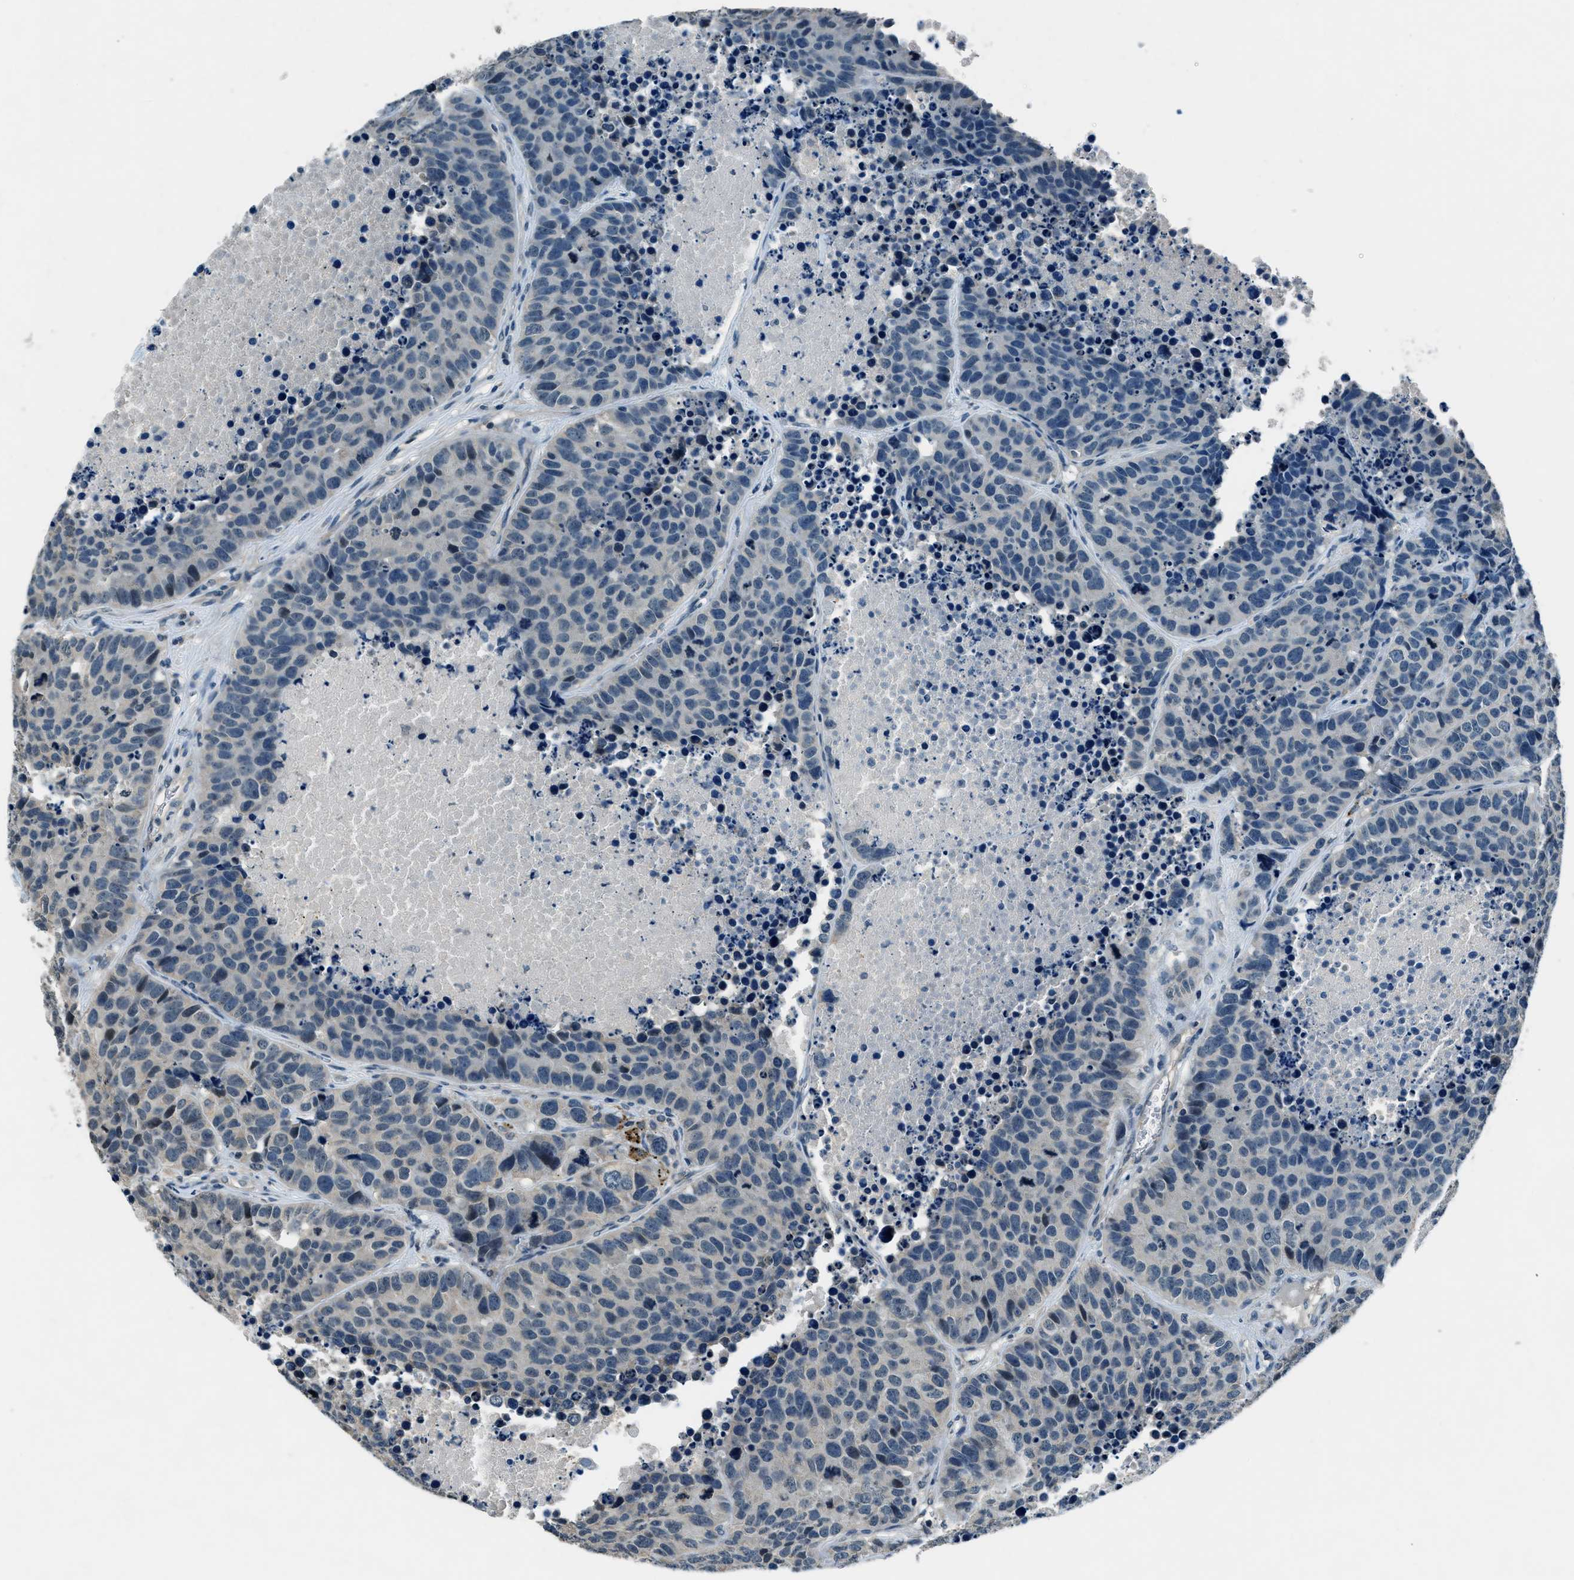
{"staining": {"intensity": "negative", "quantity": "none", "location": "none"}, "tissue": "carcinoid", "cell_type": "Tumor cells", "image_type": "cancer", "snomed": [{"axis": "morphology", "description": "Carcinoid, malignant, NOS"}, {"axis": "topography", "description": "Lung"}], "caption": "Human malignant carcinoid stained for a protein using immunohistochemistry displays no positivity in tumor cells.", "gene": "NME8", "patient": {"sex": "male", "age": 60}}